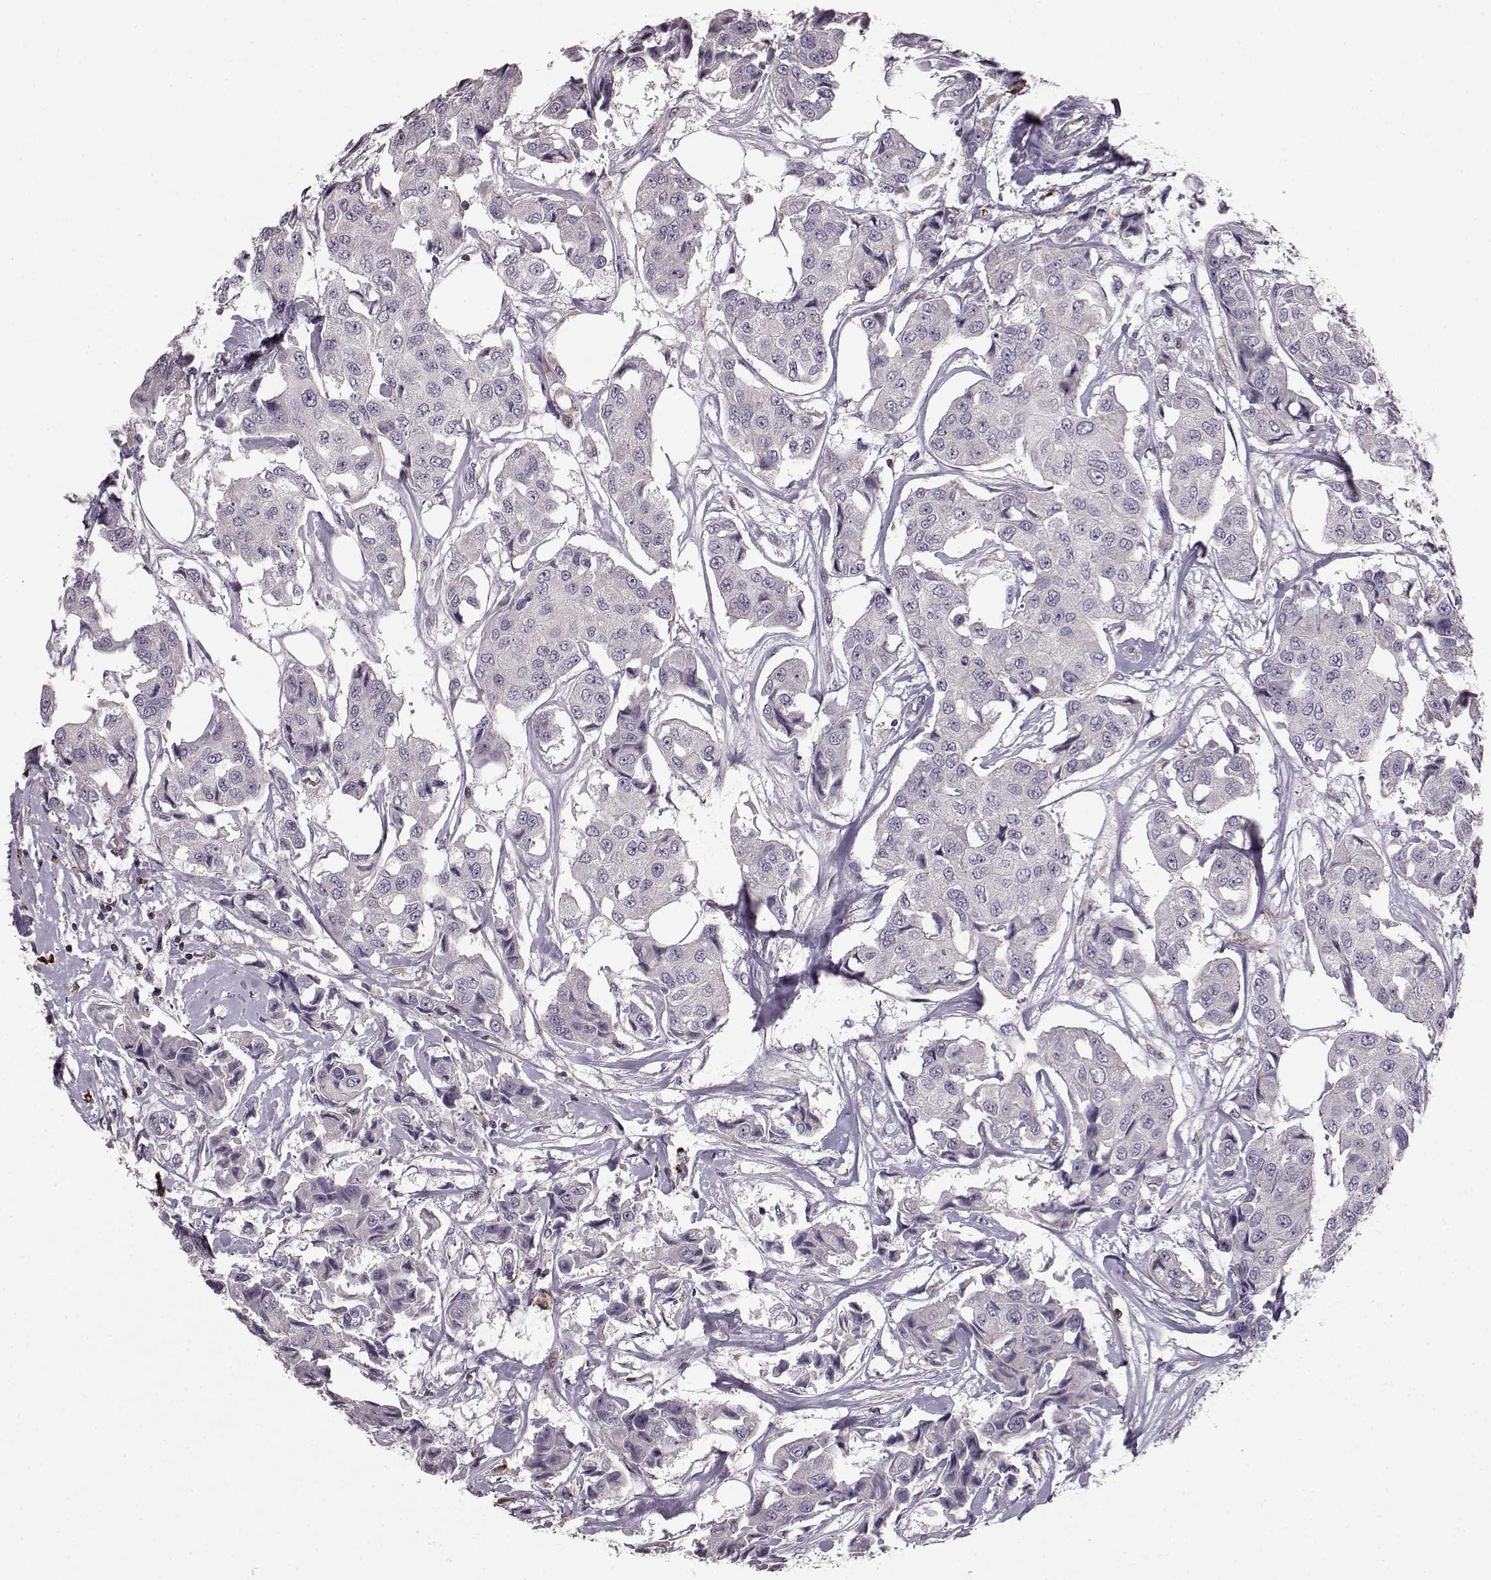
{"staining": {"intensity": "negative", "quantity": "none", "location": "none"}, "tissue": "breast cancer", "cell_type": "Tumor cells", "image_type": "cancer", "snomed": [{"axis": "morphology", "description": "Duct carcinoma"}, {"axis": "topography", "description": "Breast"}, {"axis": "topography", "description": "Lymph node"}], "caption": "Protein analysis of invasive ductal carcinoma (breast) exhibits no significant expression in tumor cells. The staining is performed using DAB (3,3'-diaminobenzidine) brown chromogen with nuclei counter-stained in using hematoxylin.", "gene": "CCNF", "patient": {"sex": "female", "age": 80}}